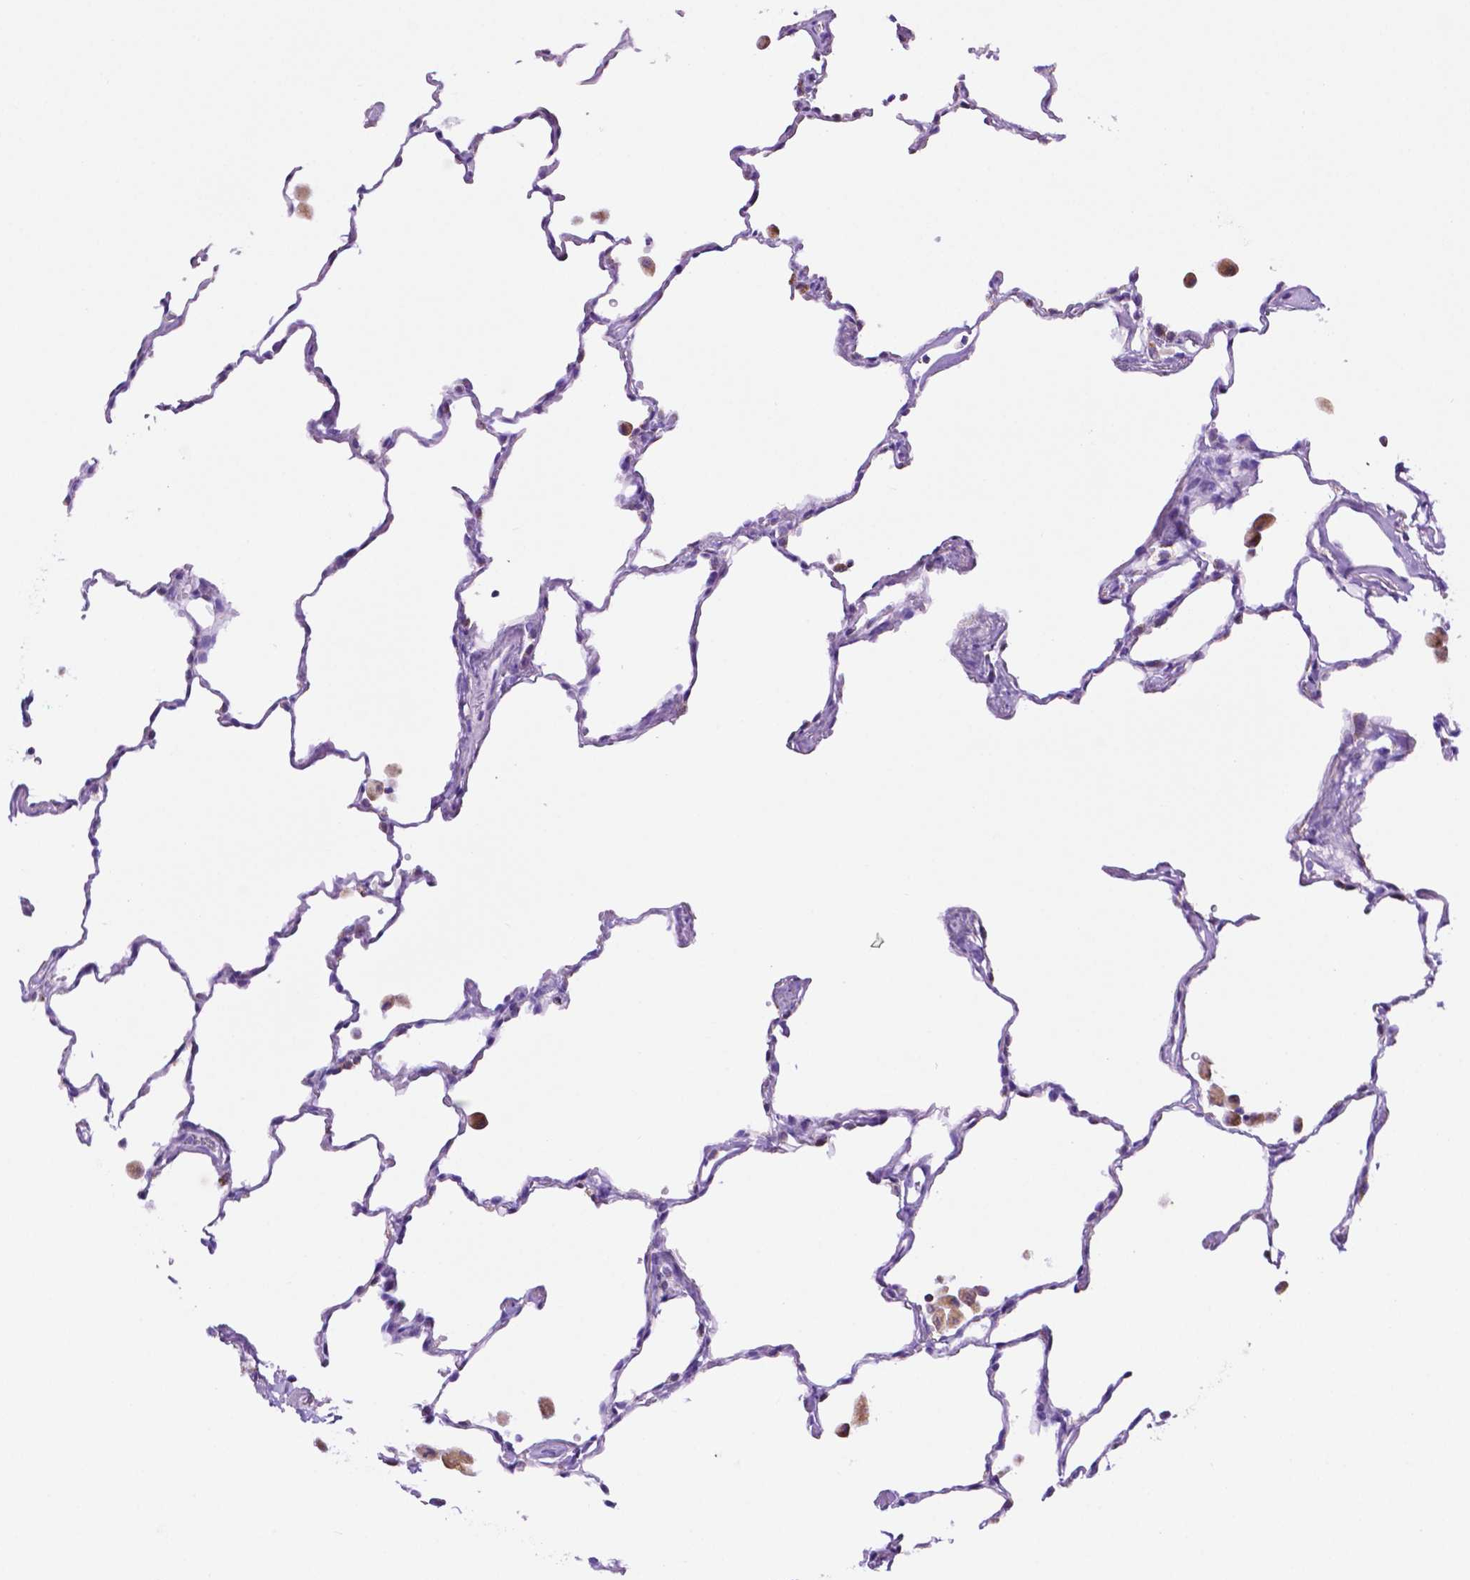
{"staining": {"intensity": "negative", "quantity": "none", "location": "none"}, "tissue": "lung", "cell_type": "Alveolar cells", "image_type": "normal", "snomed": [{"axis": "morphology", "description": "Normal tissue, NOS"}, {"axis": "topography", "description": "Lung"}], "caption": "High power microscopy photomicrograph of an immunohistochemistry image of unremarkable lung, revealing no significant staining in alveolar cells. The staining is performed using DAB brown chromogen with nuclei counter-stained in using hematoxylin.", "gene": "GDPD5", "patient": {"sex": "female", "age": 47}}